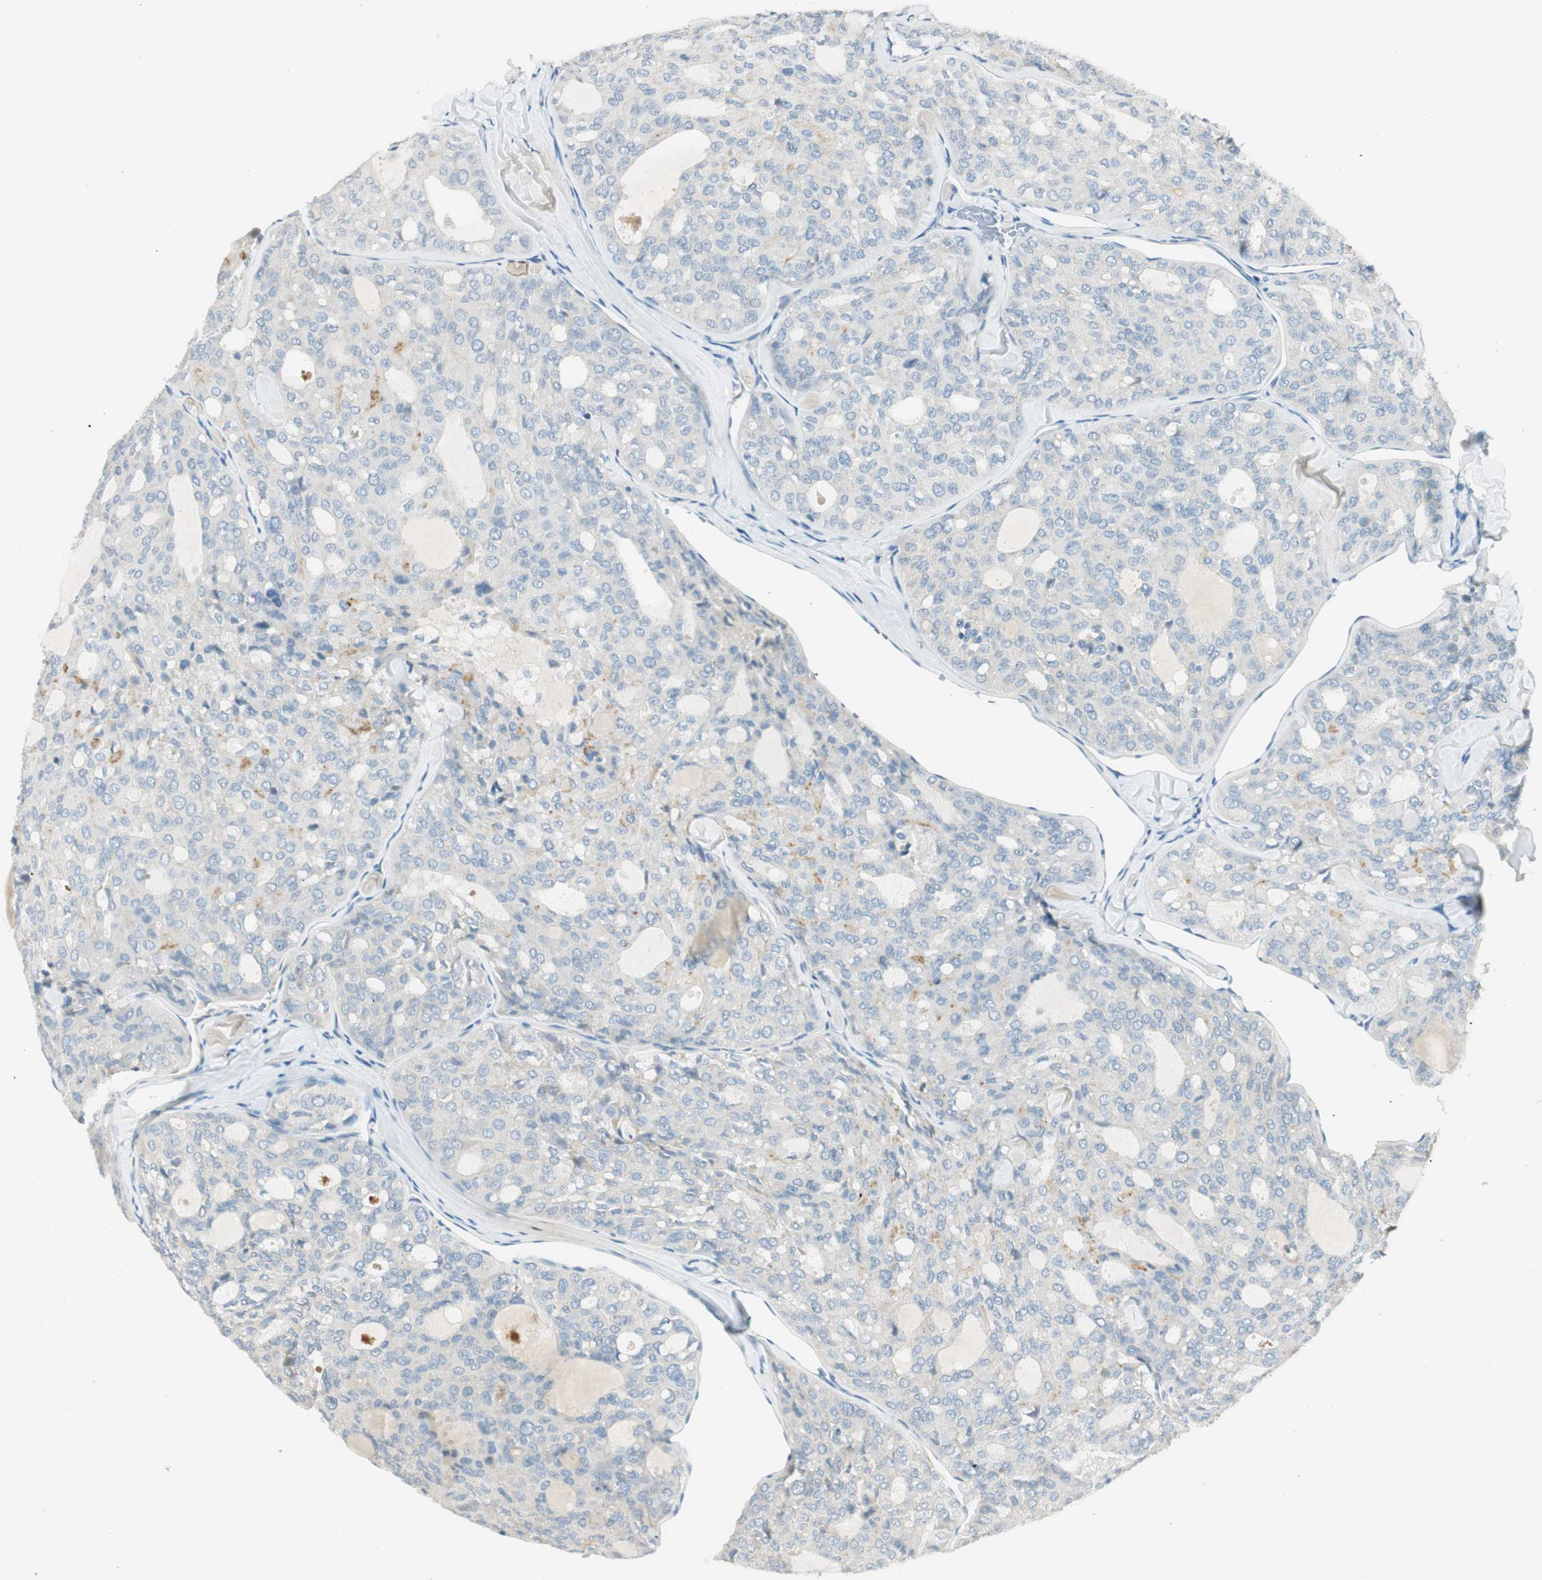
{"staining": {"intensity": "negative", "quantity": "none", "location": "none"}, "tissue": "thyroid cancer", "cell_type": "Tumor cells", "image_type": "cancer", "snomed": [{"axis": "morphology", "description": "Follicular adenoma carcinoma, NOS"}, {"axis": "topography", "description": "Thyroid gland"}], "caption": "This is a micrograph of IHC staining of thyroid cancer, which shows no staining in tumor cells.", "gene": "TACR3", "patient": {"sex": "male", "age": 75}}